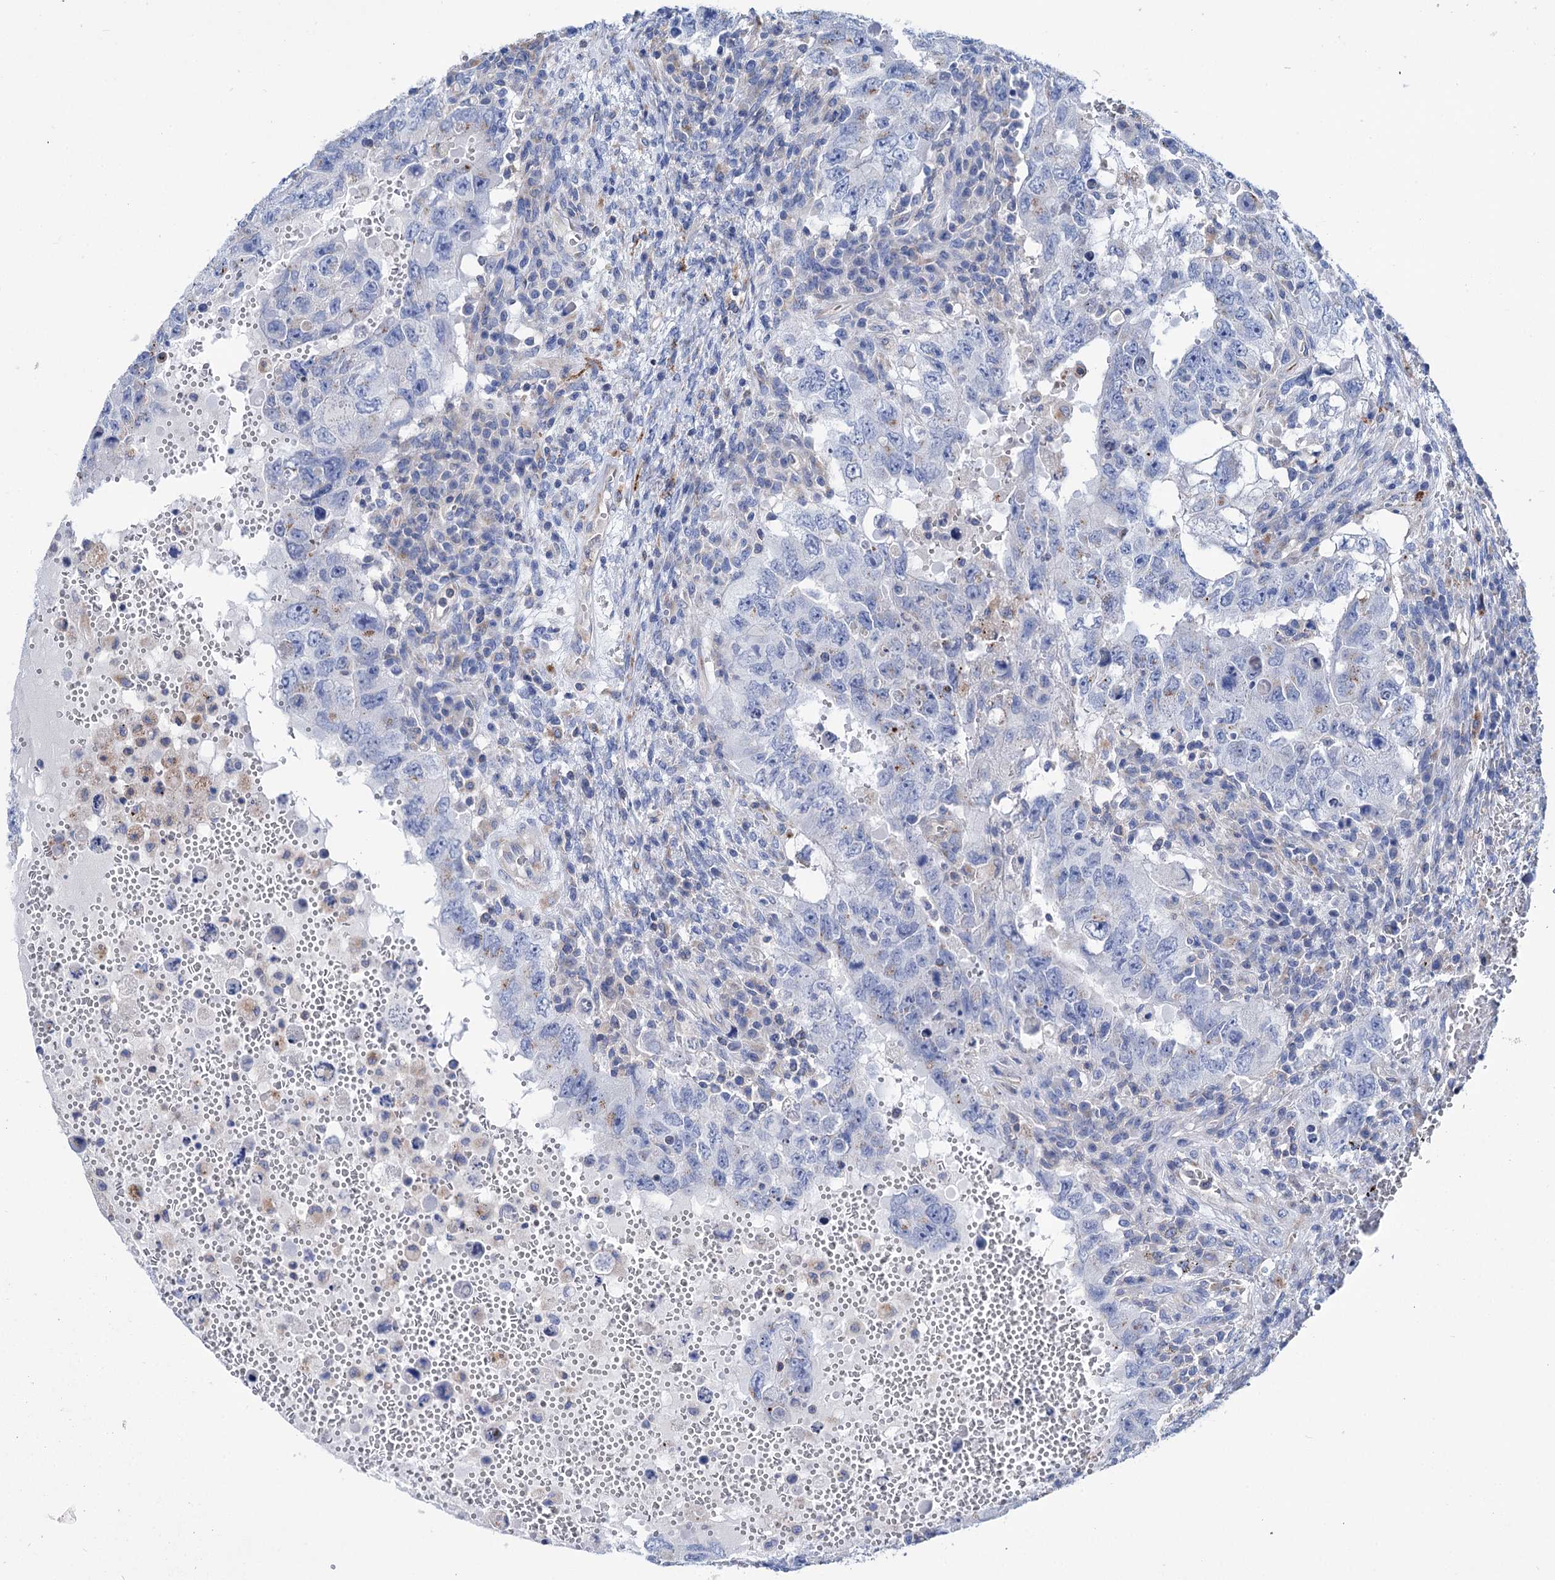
{"staining": {"intensity": "negative", "quantity": "none", "location": "none"}, "tissue": "testis cancer", "cell_type": "Tumor cells", "image_type": "cancer", "snomed": [{"axis": "morphology", "description": "Carcinoma, Embryonal, NOS"}, {"axis": "topography", "description": "Testis"}], "caption": "Histopathology image shows no significant protein expression in tumor cells of testis cancer.", "gene": "SCPEP1", "patient": {"sex": "male", "age": 26}}